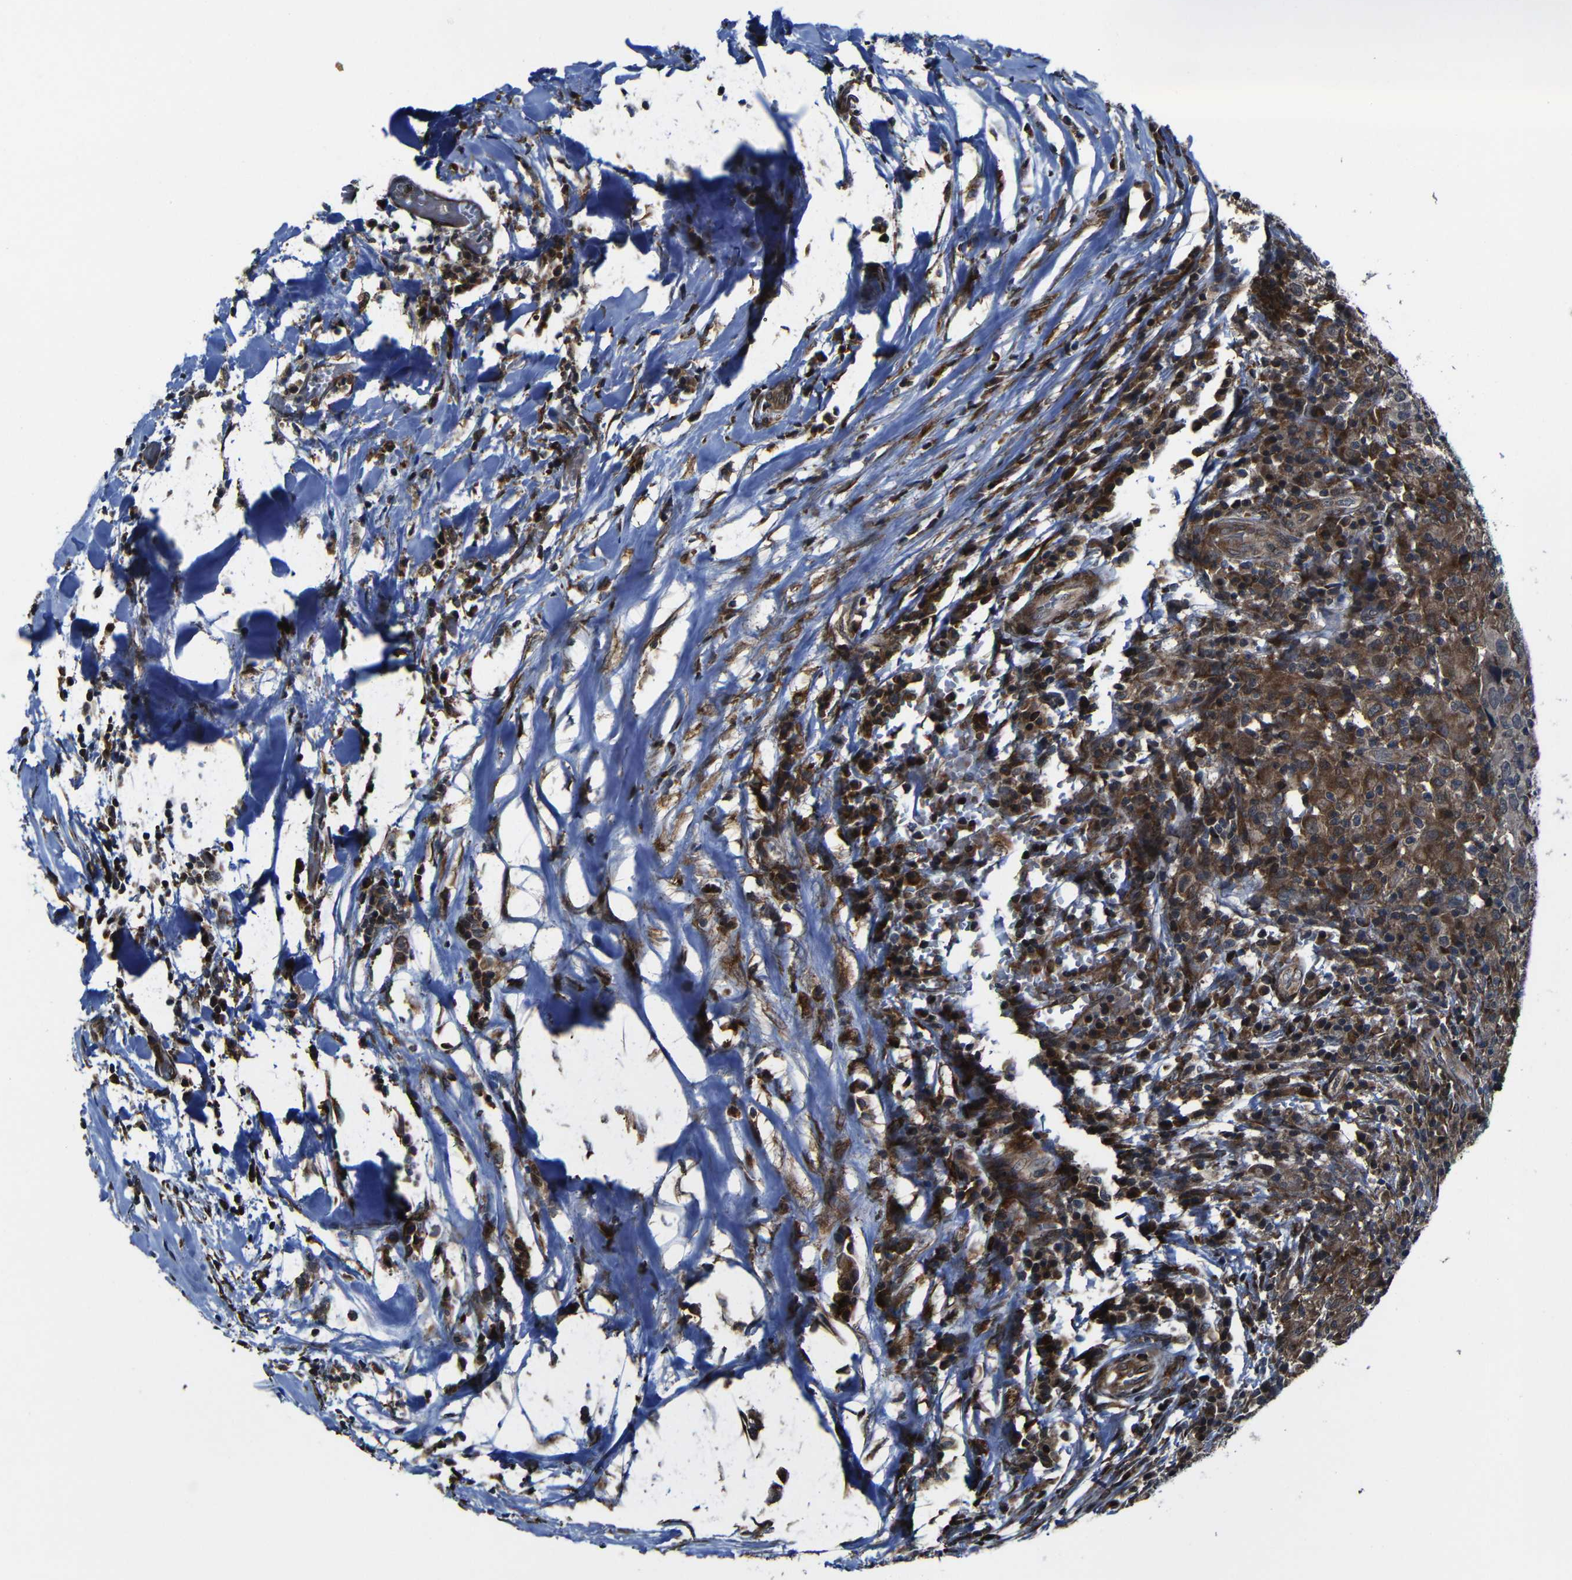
{"staining": {"intensity": "moderate", "quantity": "25%-75%", "location": "cytoplasmic/membranous"}, "tissue": "head and neck cancer", "cell_type": "Tumor cells", "image_type": "cancer", "snomed": [{"axis": "morphology", "description": "Adenocarcinoma, NOS"}, {"axis": "topography", "description": "Salivary gland"}, {"axis": "topography", "description": "Head-Neck"}], "caption": "Approximately 25%-75% of tumor cells in human adenocarcinoma (head and neck) demonstrate moderate cytoplasmic/membranous protein expression as visualized by brown immunohistochemical staining.", "gene": "KIAA0513", "patient": {"sex": "female", "age": 65}}